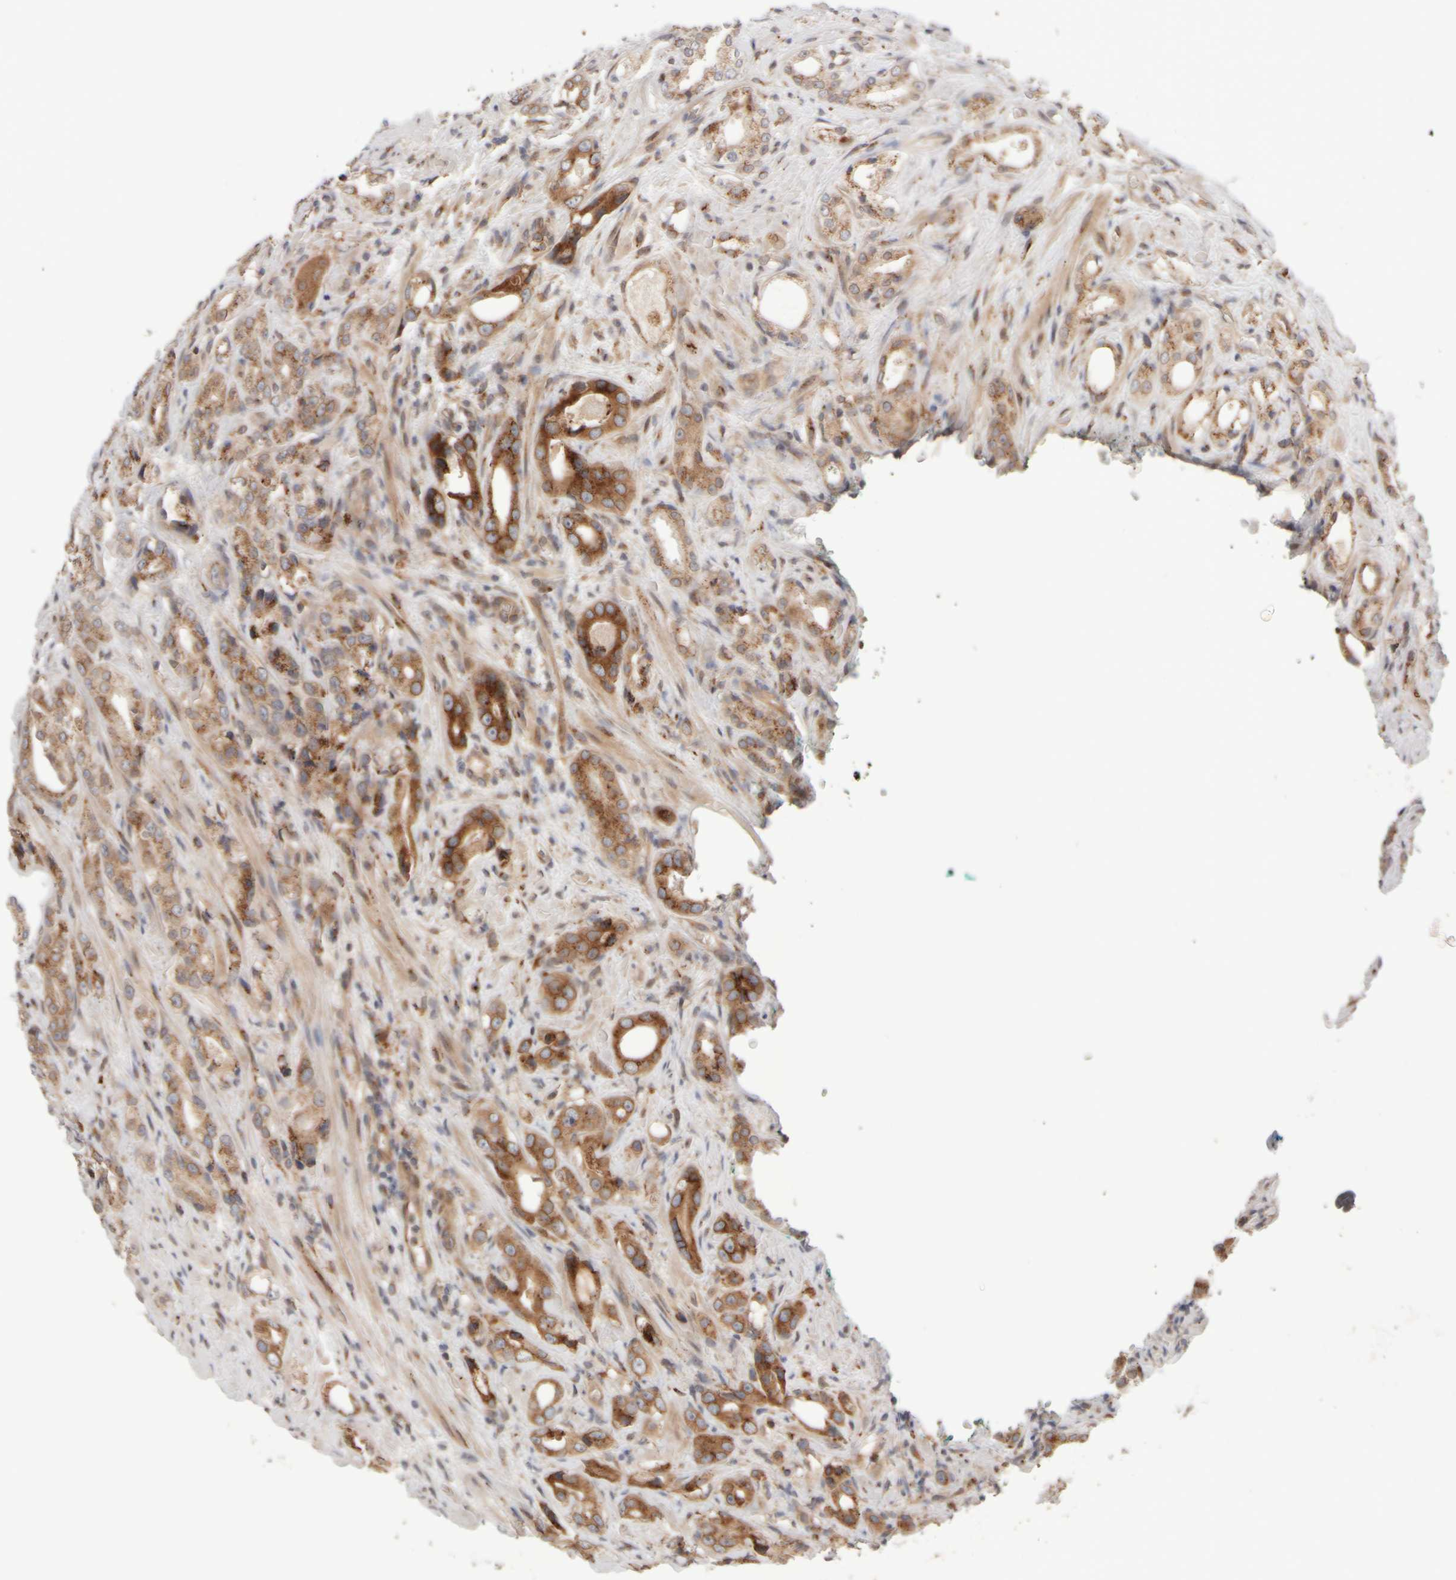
{"staining": {"intensity": "moderate", "quantity": ">75%", "location": "cytoplasmic/membranous"}, "tissue": "prostate cancer", "cell_type": "Tumor cells", "image_type": "cancer", "snomed": [{"axis": "morphology", "description": "Adenocarcinoma, High grade"}, {"axis": "topography", "description": "Prostate"}], "caption": "Moderate cytoplasmic/membranous protein positivity is present in about >75% of tumor cells in prostate cancer (adenocarcinoma (high-grade)). (IHC, brightfield microscopy, high magnification).", "gene": "GCN1", "patient": {"sex": "male", "age": 63}}